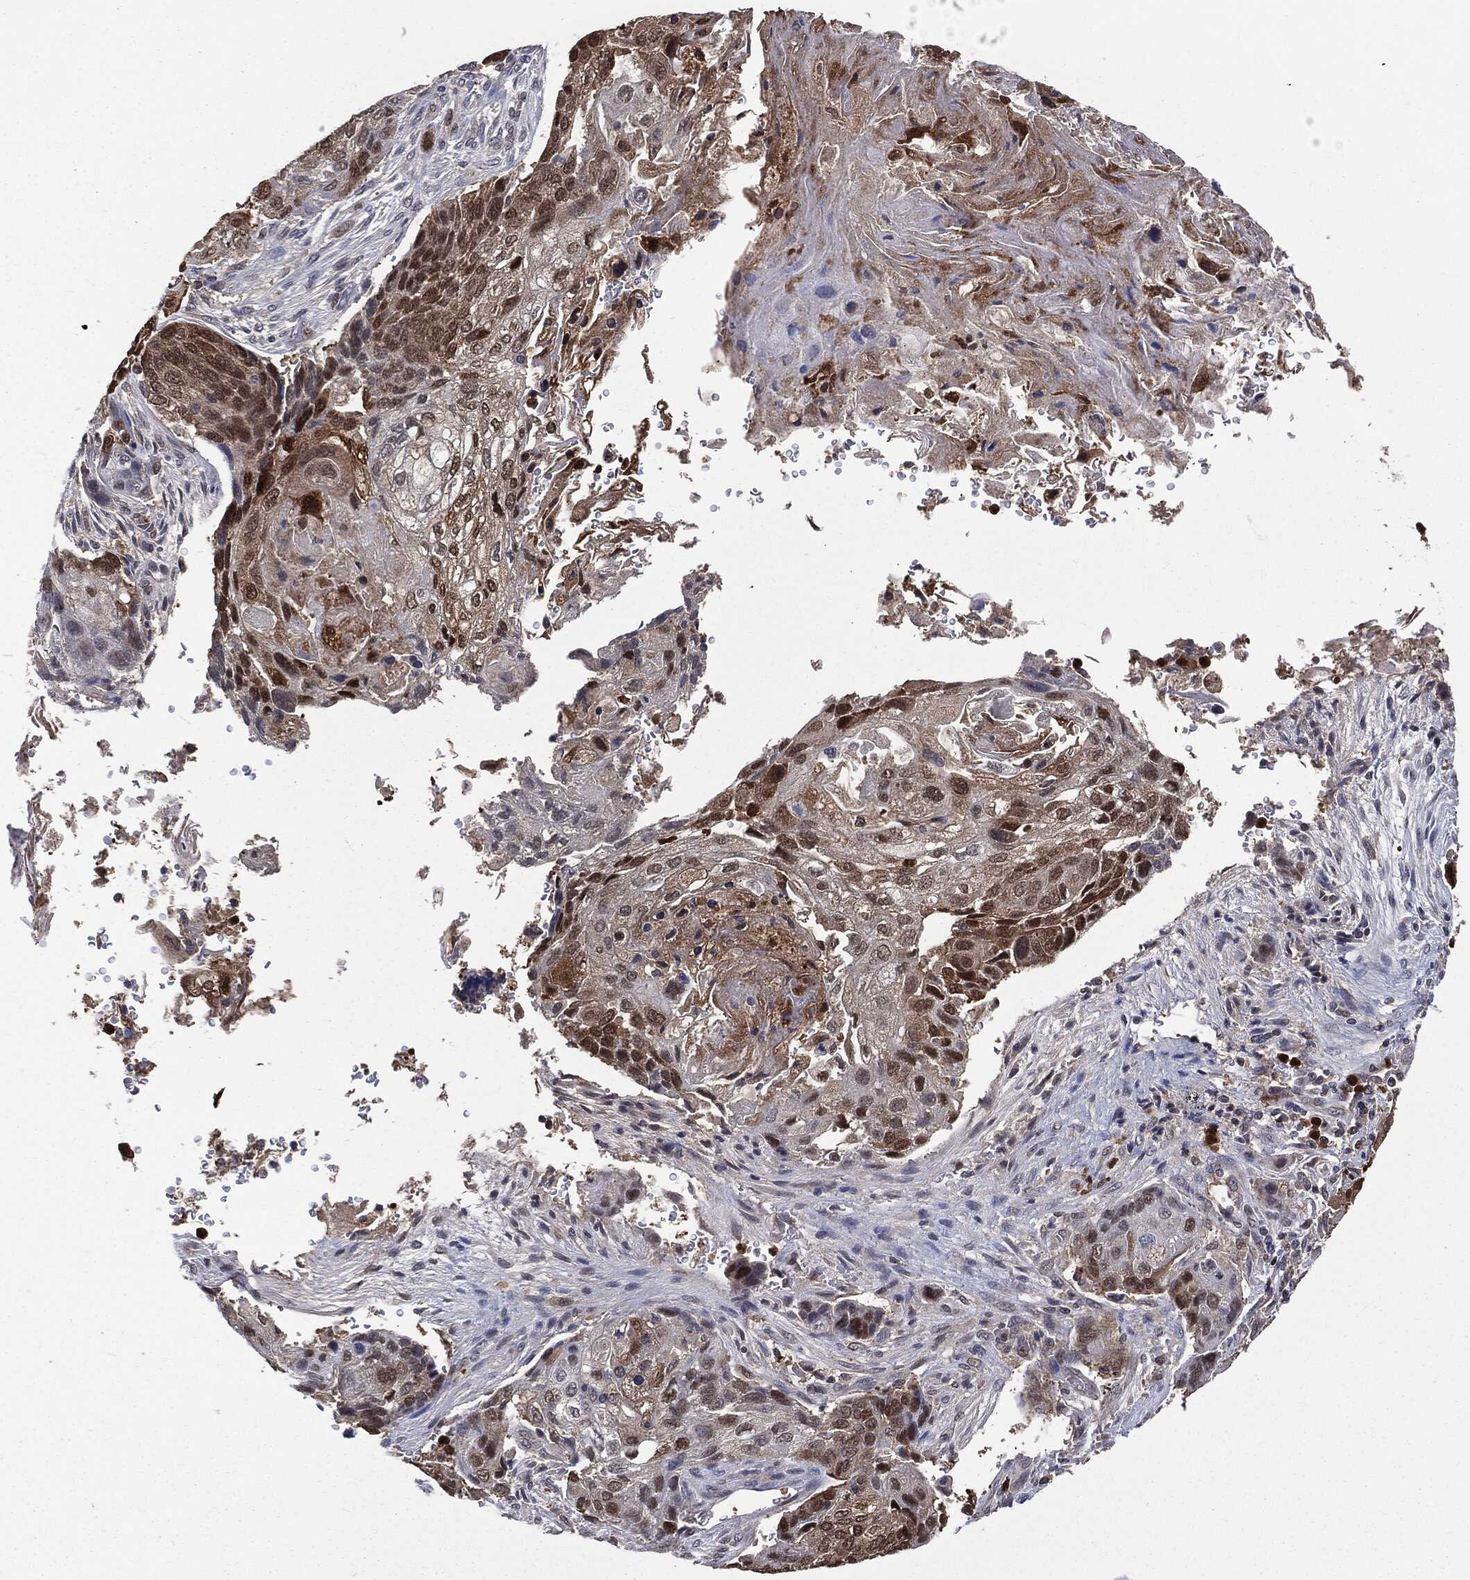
{"staining": {"intensity": "strong", "quantity": "<25%", "location": "cytoplasmic/membranous,nuclear"}, "tissue": "lung cancer", "cell_type": "Tumor cells", "image_type": "cancer", "snomed": [{"axis": "morphology", "description": "Normal tissue, NOS"}, {"axis": "morphology", "description": "Squamous cell carcinoma, NOS"}, {"axis": "topography", "description": "Bronchus"}, {"axis": "topography", "description": "Lung"}], "caption": "High-magnification brightfield microscopy of lung cancer (squamous cell carcinoma) stained with DAB (brown) and counterstained with hematoxylin (blue). tumor cells exhibit strong cytoplasmic/membranous and nuclear staining is appreciated in approximately<25% of cells.", "gene": "GPI", "patient": {"sex": "male", "age": 69}}